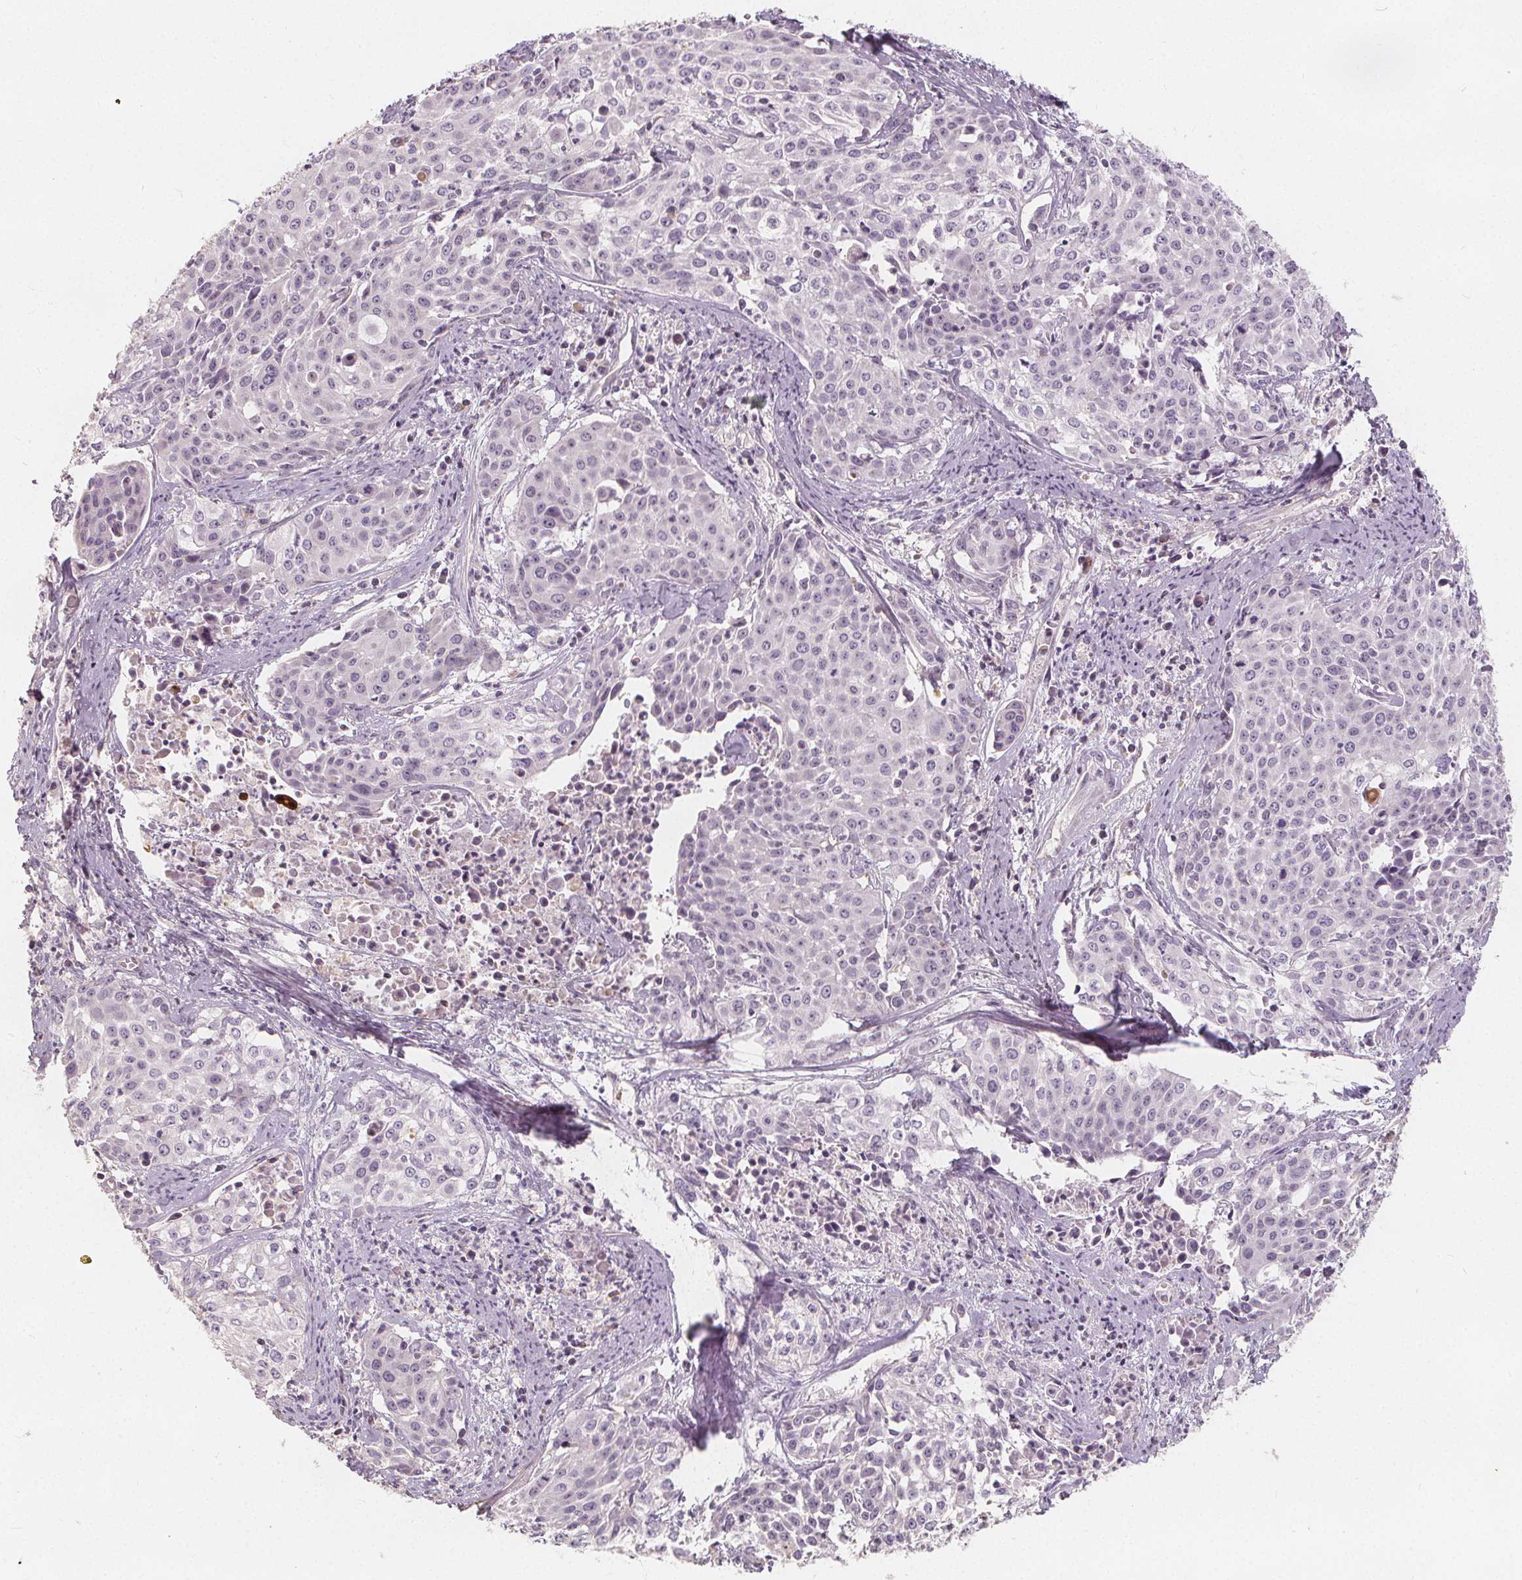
{"staining": {"intensity": "negative", "quantity": "none", "location": "none"}, "tissue": "cervical cancer", "cell_type": "Tumor cells", "image_type": "cancer", "snomed": [{"axis": "morphology", "description": "Squamous cell carcinoma, NOS"}, {"axis": "topography", "description": "Cervix"}], "caption": "Immunohistochemical staining of human cervical cancer (squamous cell carcinoma) demonstrates no significant positivity in tumor cells.", "gene": "DRC3", "patient": {"sex": "female", "age": 39}}